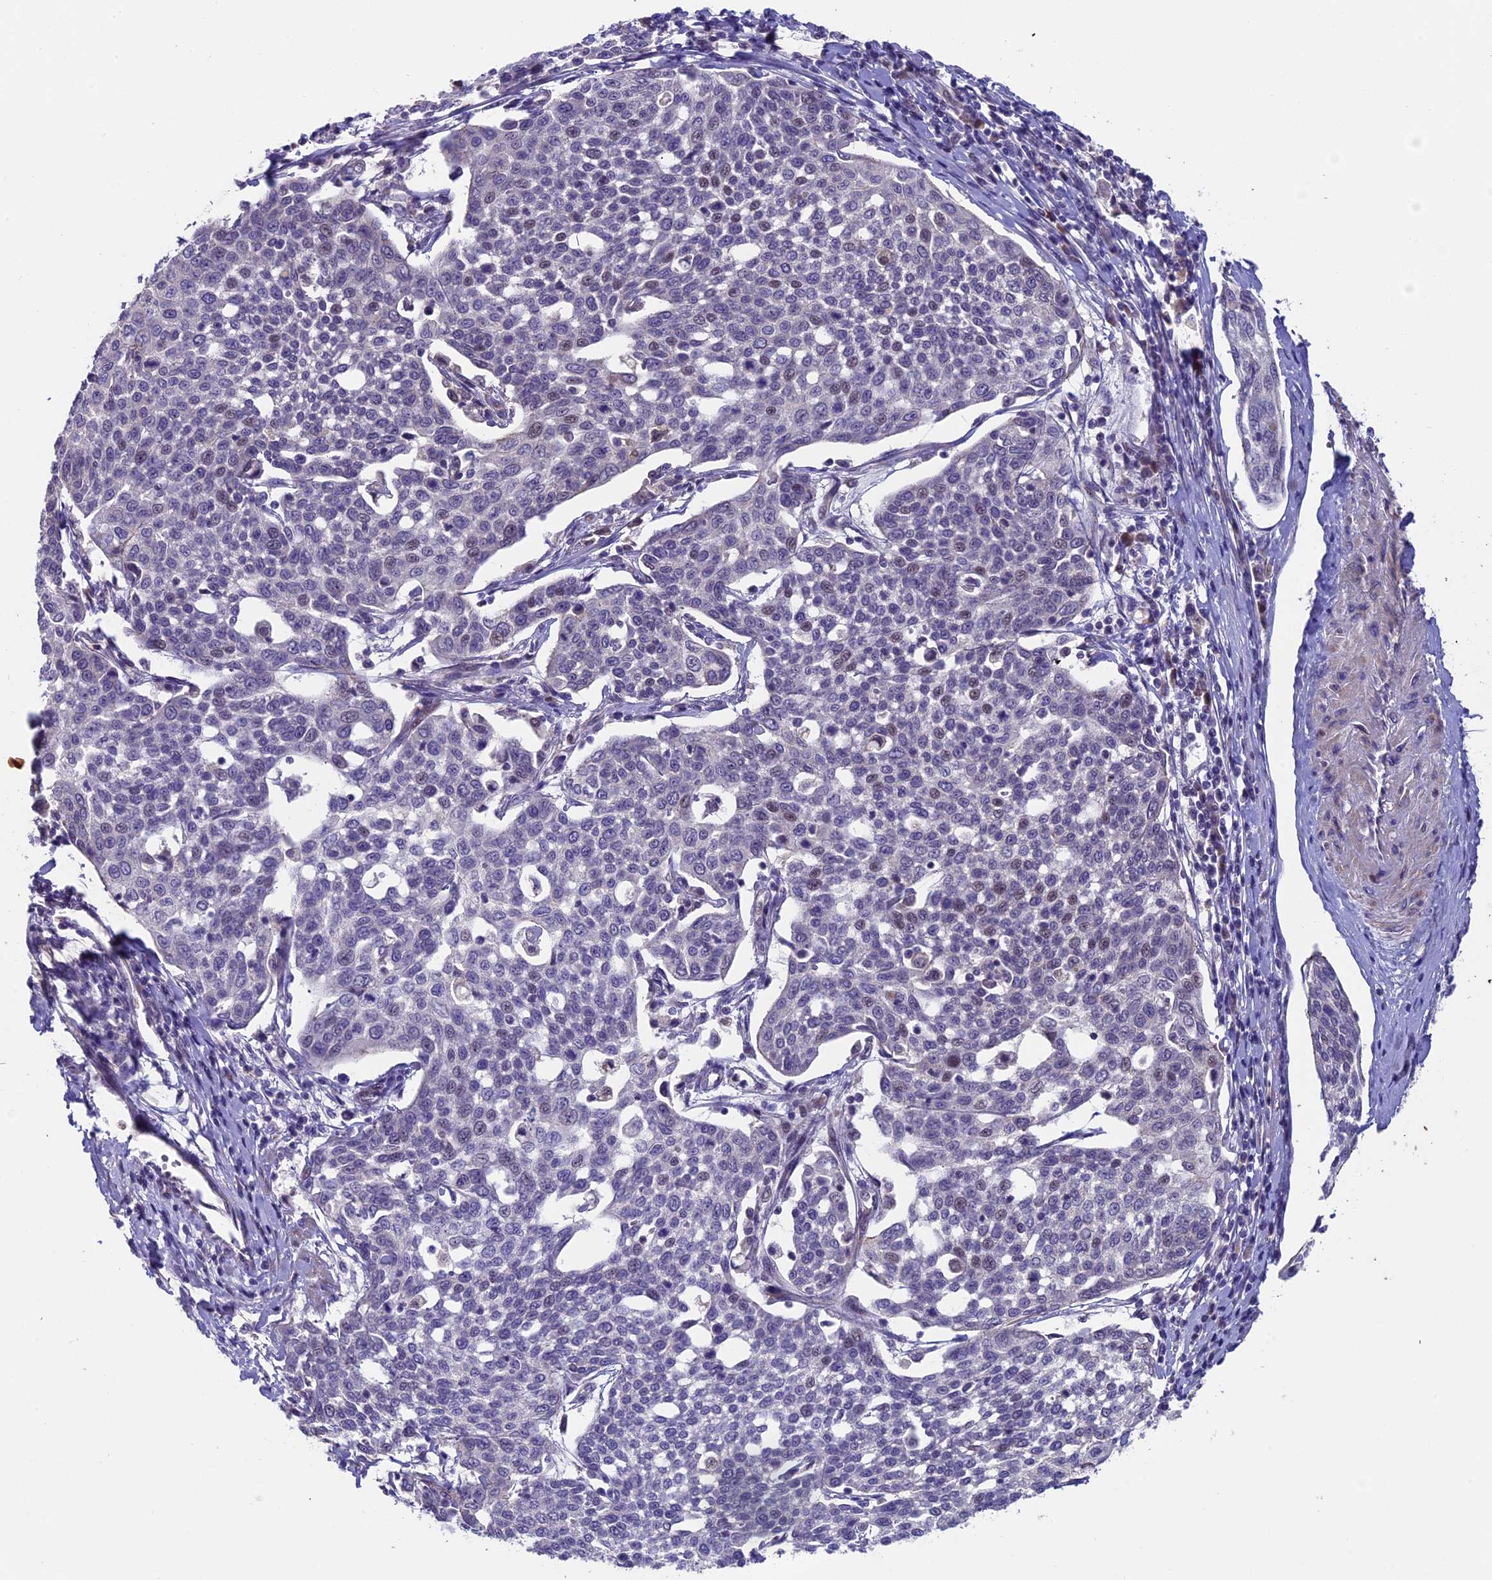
{"staining": {"intensity": "negative", "quantity": "none", "location": "none"}, "tissue": "cervical cancer", "cell_type": "Tumor cells", "image_type": "cancer", "snomed": [{"axis": "morphology", "description": "Squamous cell carcinoma, NOS"}, {"axis": "topography", "description": "Cervix"}], "caption": "This is an IHC image of cervical squamous cell carcinoma. There is no expression in tumor cells.", "gene": "SIPA1L3", "patient": {"sex": "female", "age": 34}}